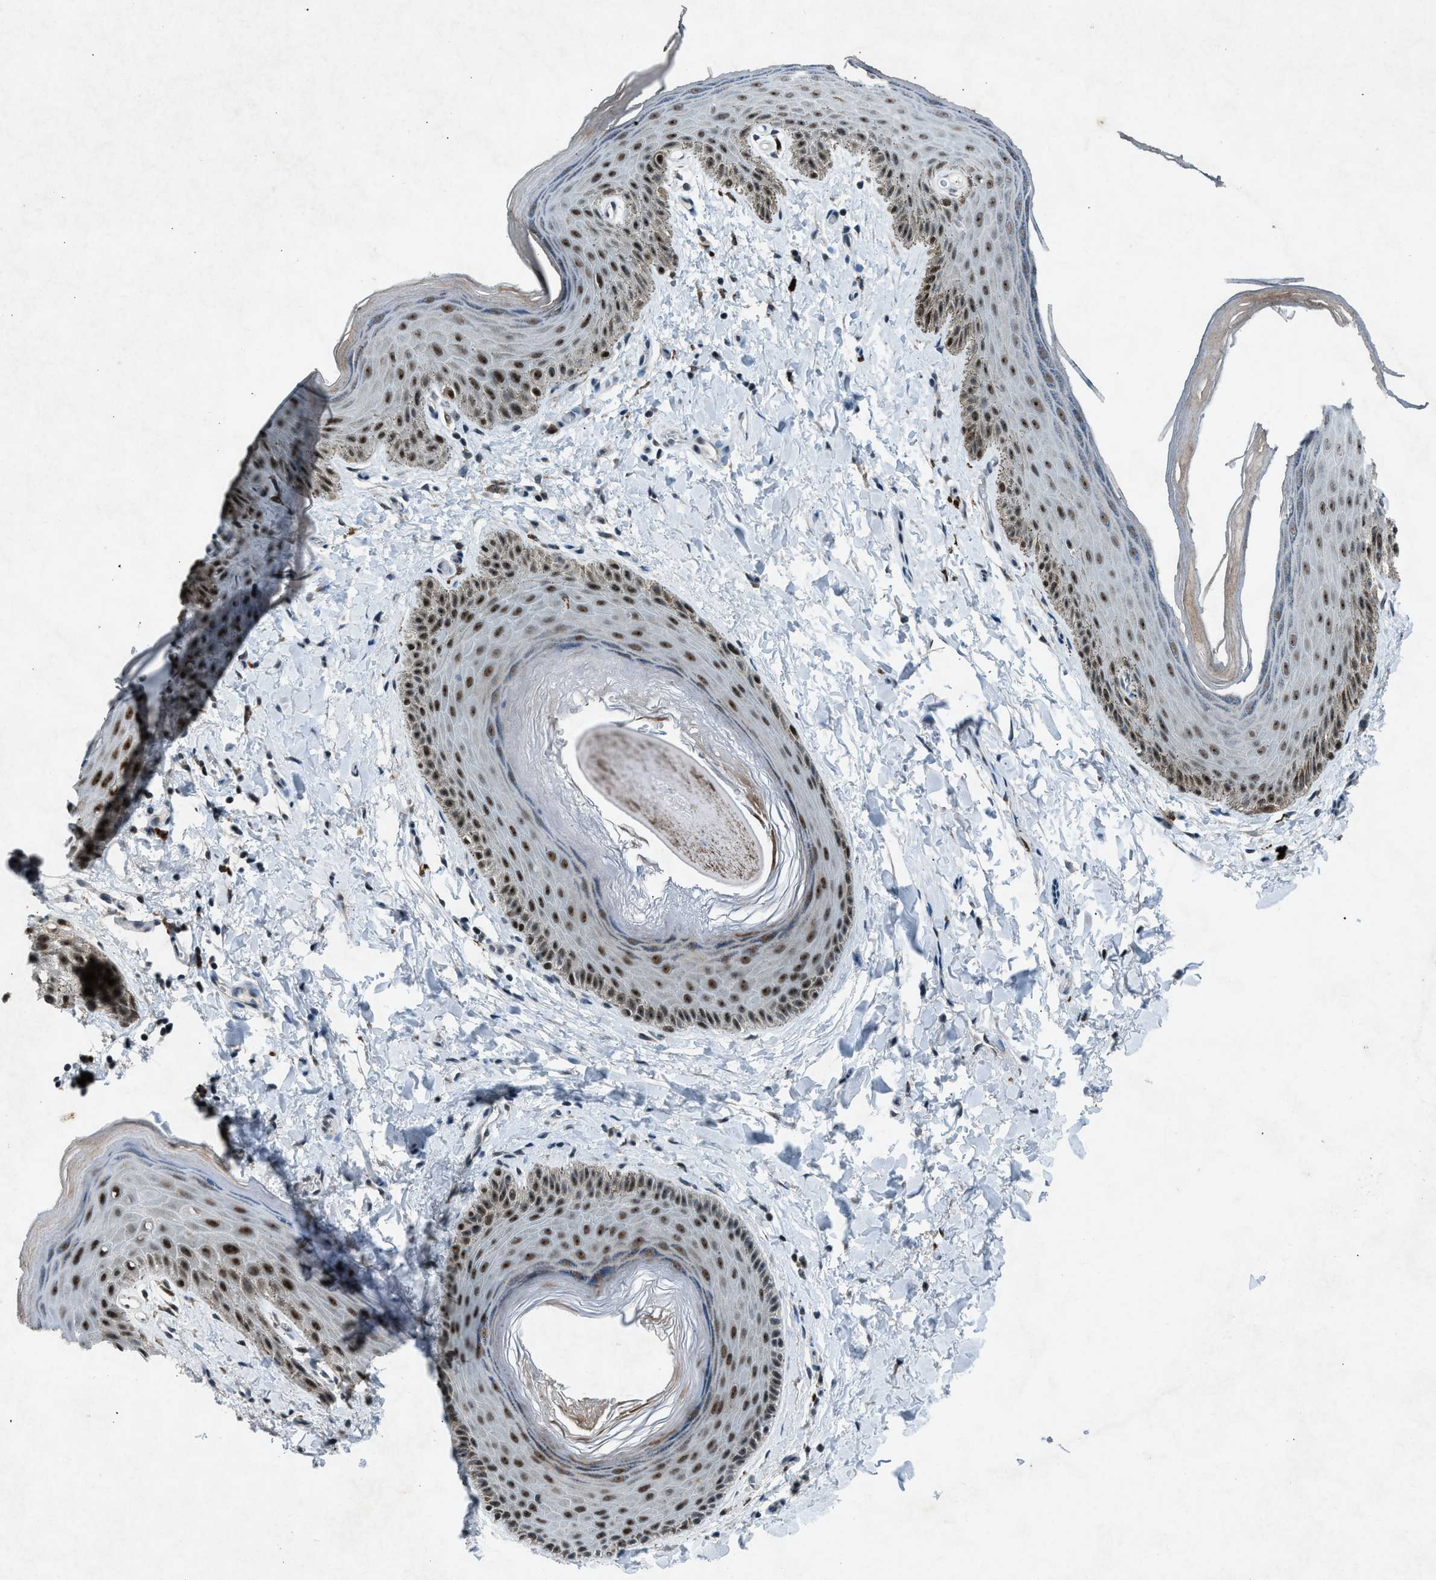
{"staining": {"intensity": "moderate", "quantity": "25%-75%", "location": "nuclear"}, "tissue": "skin", "cell_type": "Epidermal cells", "image_type": "normal", "snomed": [{"axis": "morphology", "description": "Normal tissue, NOS"}, {"axis": "topography", "description": "Anal"}], "caption": "Protein analysis of normal skin reveals moderate nuclear expression in about 25%-75% of epidermal cells.", "gene": "ADCY1", "patient": {"sex": "male", "age": 44}}